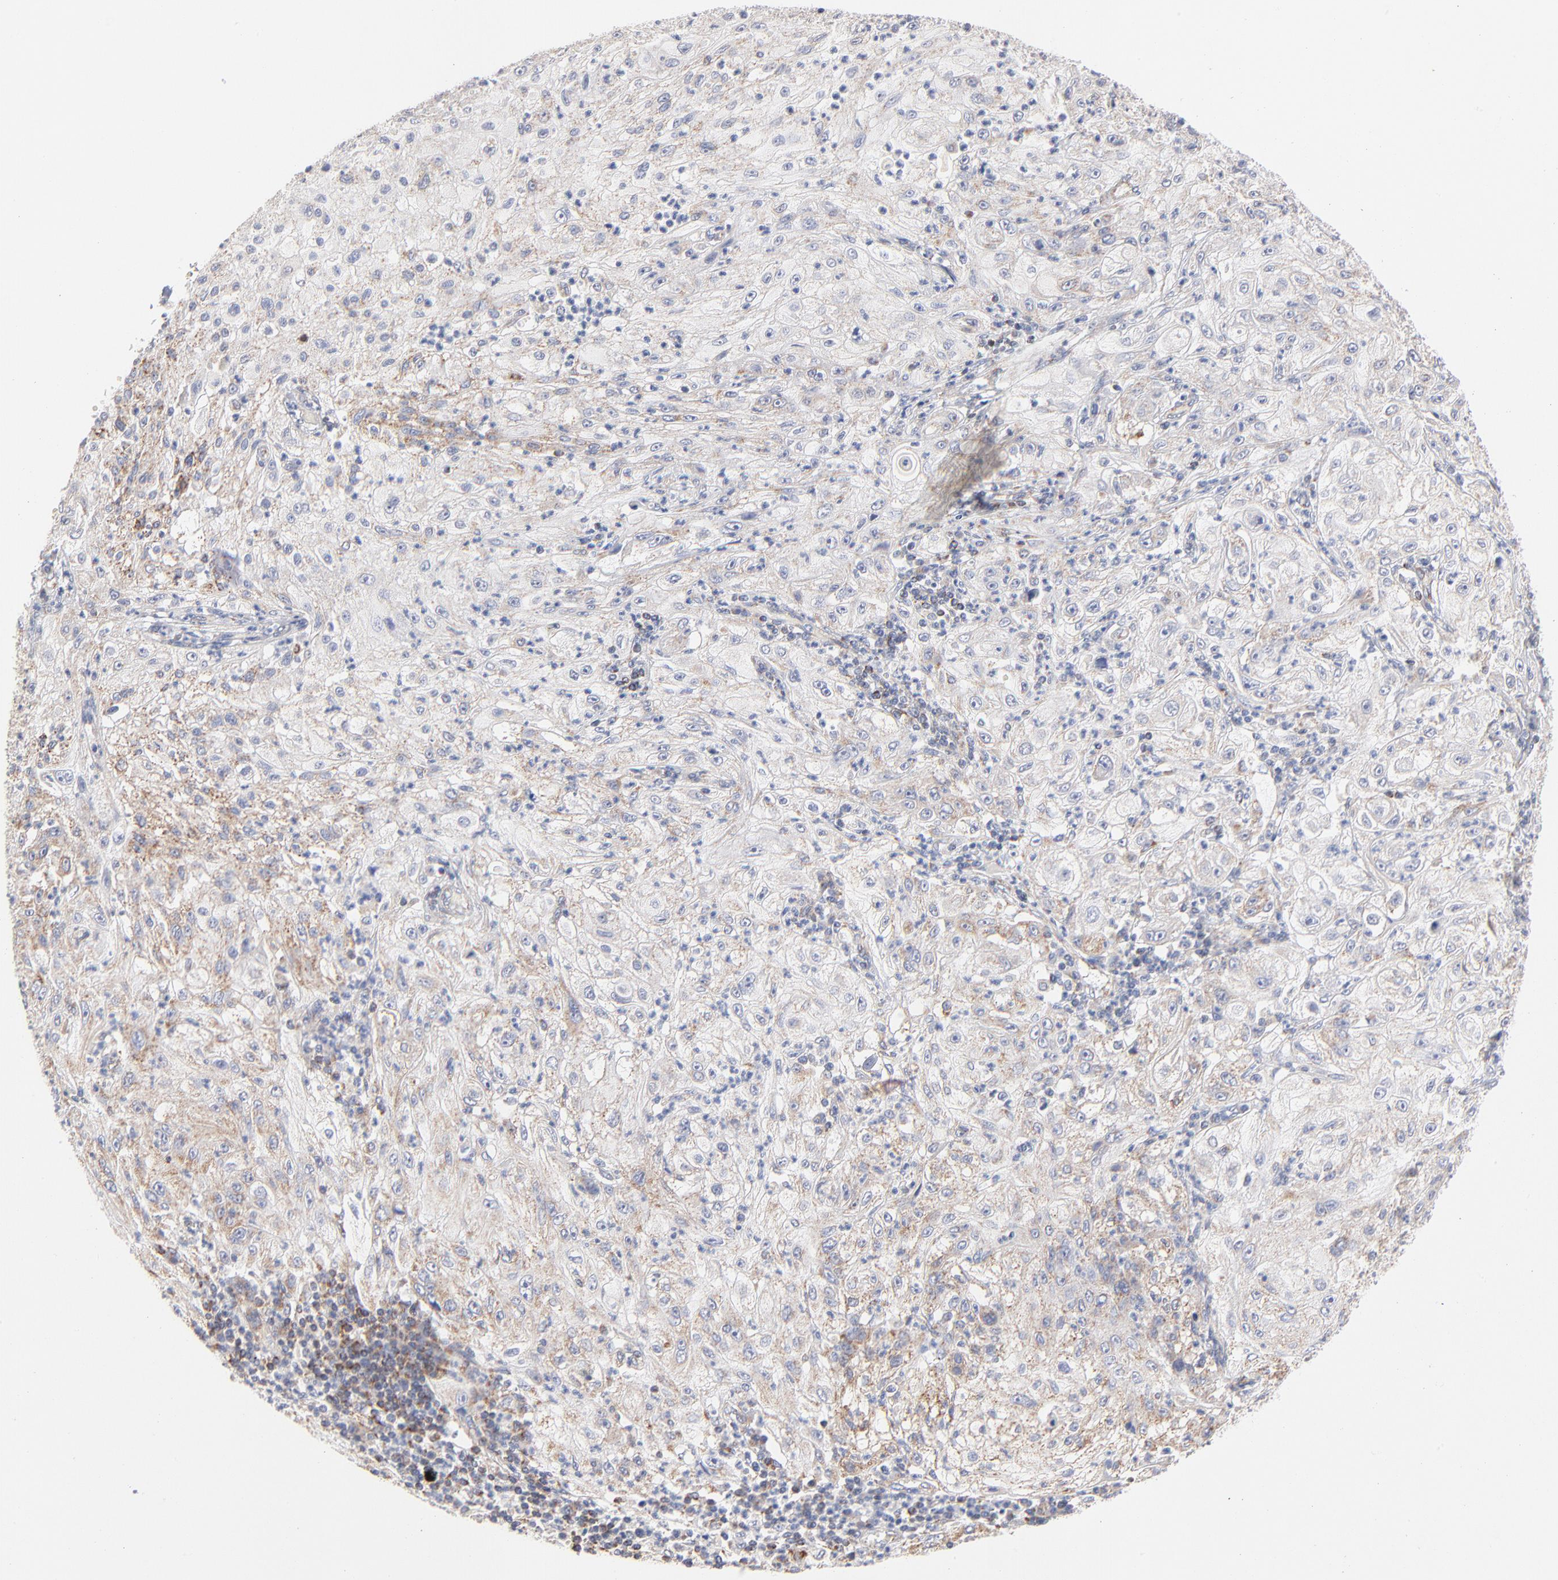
{"staining": {"intensity": "moderate", "quantity": ">75%", "location": "cytoplasmic/membranous"}, "tissue": "lung cancer", "cell_type": "Tumor cells", "image_type": "cancer", "snomed": [{"axis": "morphology", "description": "Inflammation, NOS"}, {"axis": "morphology", "description": "Squamous cell carcinoma, NOS"}, {"axis": "topography", "description": "Lymph node"}, {"axis": "topography", "description": "Soft tissue"}, {"axis": "topography", "description": "Lung"}], "caption": "This photomicrograph displays IHC staining of lung squamous cell carcinoma, with medium moderate cytoplasmic/membranous staining in about >75% of tumor cells.", "gene": "MRPL58", "patient": {"sex": "male", "age": 66}}